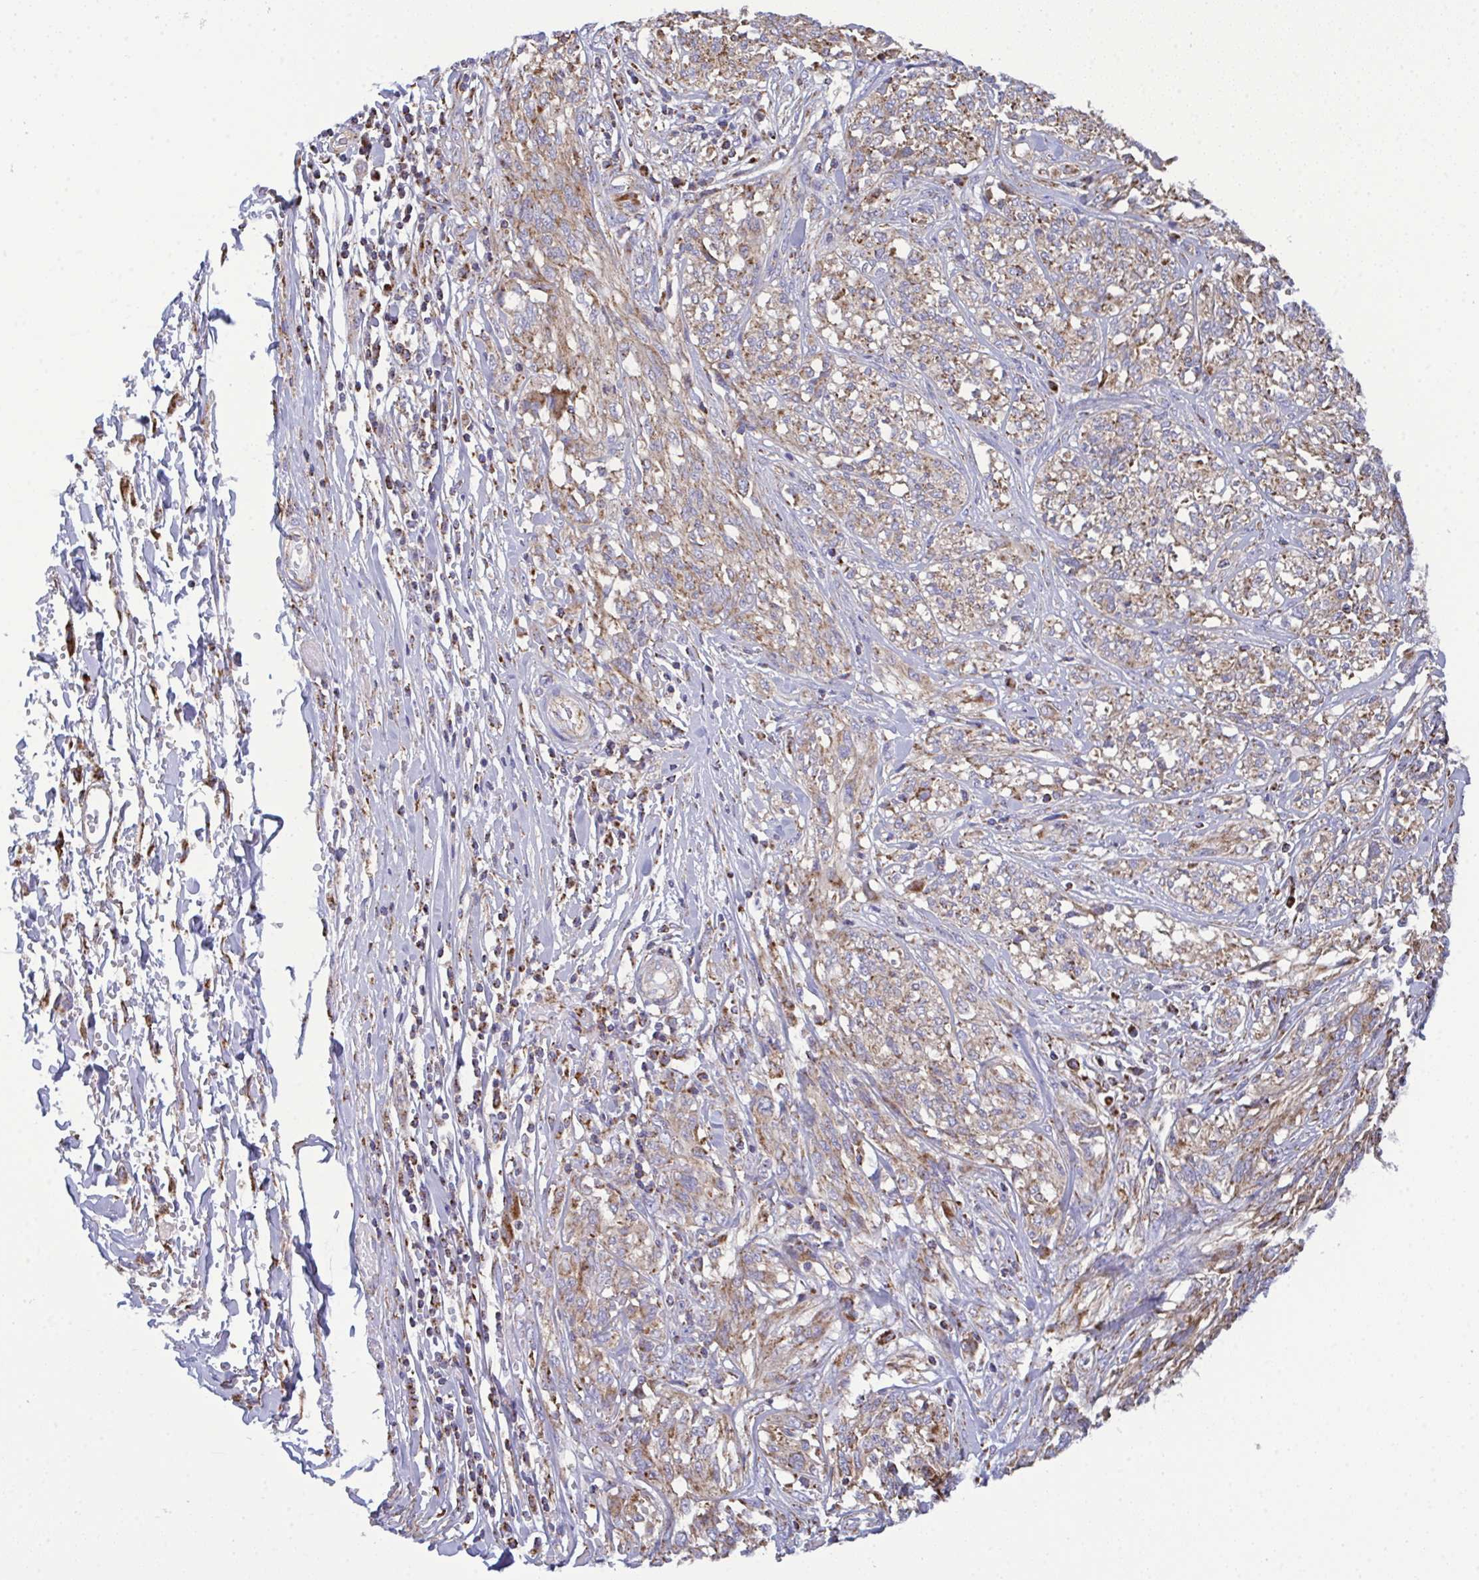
{"staining": {"intensity": "weak", "quantity": ">75%", "location": "cytoplasmic/membranous"}, "tissue": "melanoma", "cell_type": "Tumor cells", "image_type": "cancer", "snomed": [{"axis": "morphology", "description": "Malignant melanoma, NOS"}, {"axis": "topography", "description": "Skin"}], "caption": "A brown stain highlights weak cytoplasmic/membranous staining of a protein in malignant melanoma tumor cells. (DAB (3,3'-diaminobenzidine) IHC, brown staining for protein, blue staining for nuclei).", "gene": "CSDE1", "patient": {"sex": "female", "age": 91}}